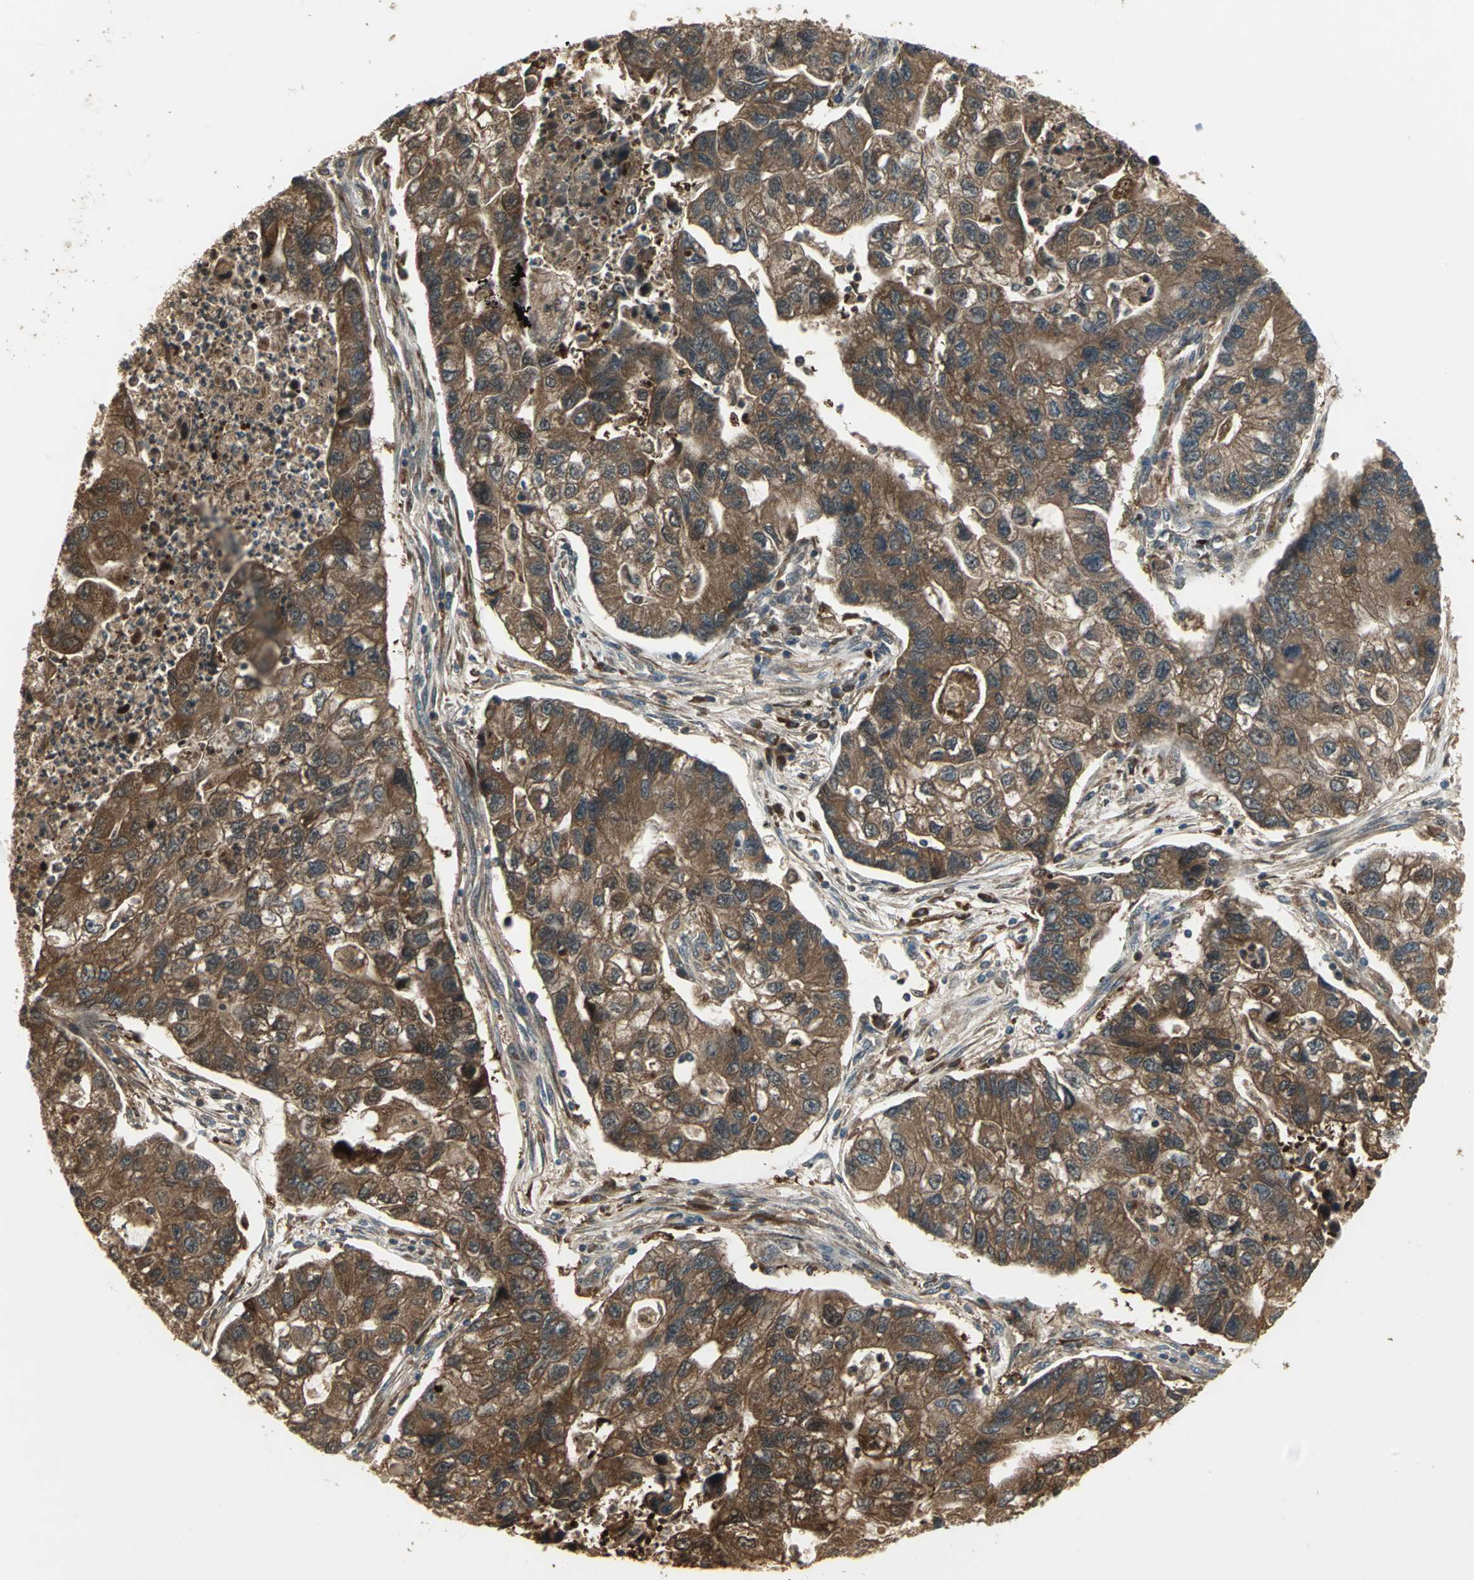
{"staining": {"intensity": "strong", "quantity": ">75%", "location": "cytoplasmic/membranous"}, "tissue": "lung cancer", "cell_type": "Tumor cells", "image_type": "cancer", "snomed": [{"axis": "morphology", "description": "Adenocarcinoma, NOS"}, {"axis": "topography", "description": "Lung"}], "caption": "Strong cytoplasmic/membranous expression is present in approximately >75% of tumor cells in lung cancer.", "gene": "AMT", "patient": {"sex": "female", "age": 51}}